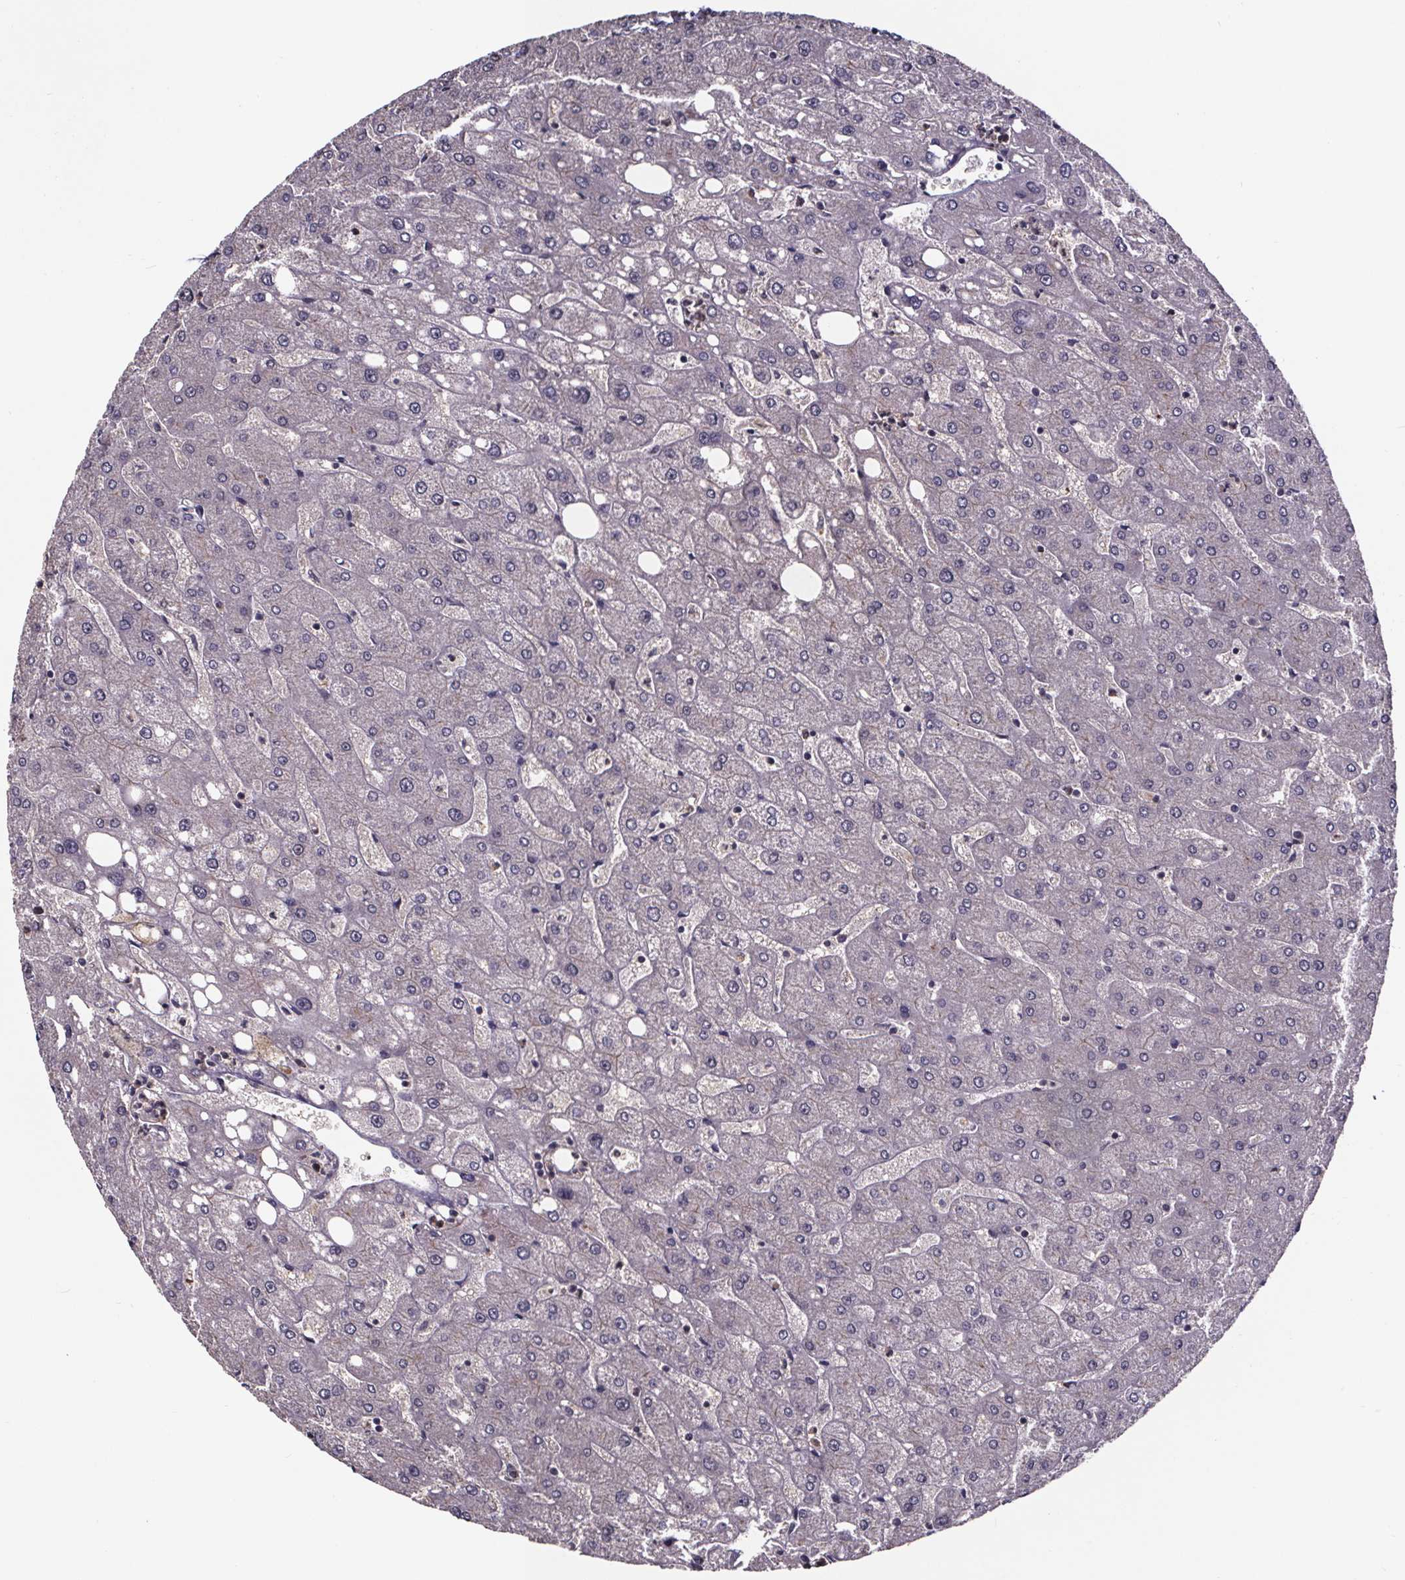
{"staining": {"intensity": "negative", "quantity": "none", "location": "none"}, "tissue": "liver", "cell_type": "Cholangiocytes", "image_type": "normal", "snomed": [{"axis": "morphology", "description": "Normal tissue, NOS"}, {"axis": "topography", "description": "Liver"}], "caption": "High power microscopy image of an immunohistochemistry (IHC) photomicrograph of normal liver, revealing no significant staining in cholangiocytes. (Brightfield microscopy of DAB (3,3'-diaminobenzidine) immunohistochemistry (IHC) at high magnification).", "gene": "SMIM1", "patient": {"sex": "male", "age": 67}}